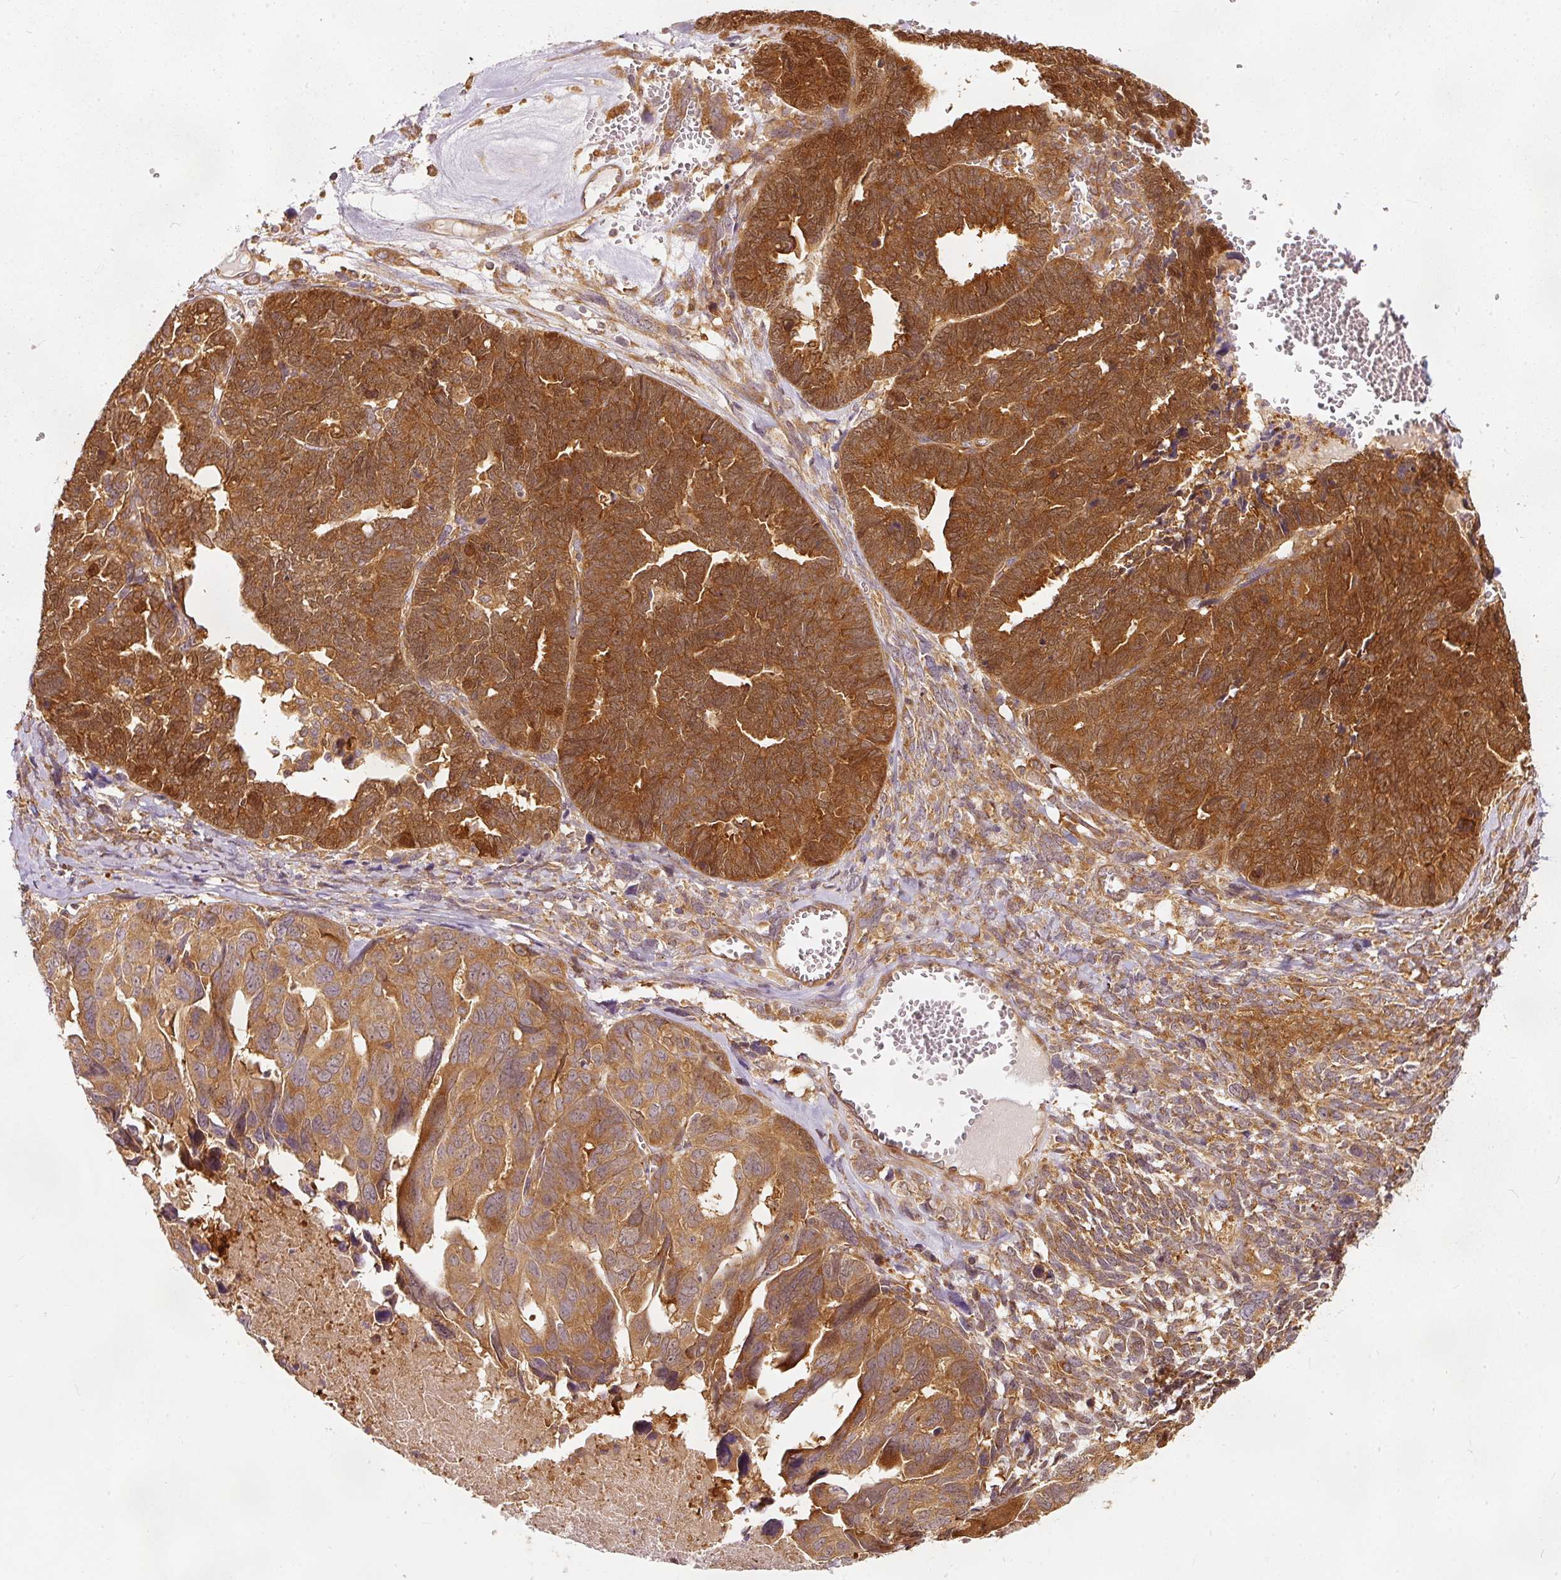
{"staining": {"intensity": "strong", "quantity": ">75%", "location": "cytoplasmic/membranous,nuclear"}, "tissue": "ovarian cancer", "cell_type": "Tumor cells", "image_type": "cancer", "snomed": [{"axis": "morphology", "description": "Cystadenocarcinoma, serous, NOS"}, {"axis": "topography", "description": "Ovary"}], "caption": "An IHC photomicrograph of tumor tissue is shown. Protein staining in brown shows strong cytoplasmic/membranous and nuclear positivity in ovarian cancer (serous cystadenocarcinoma) within tumor cells. (Stains: DAB in brown, nuclei in blue, Microscopy: brightfield microscopy at high magnification).", "gene": "EIF3B", "patient": {"sex": "female", "age": 79}}